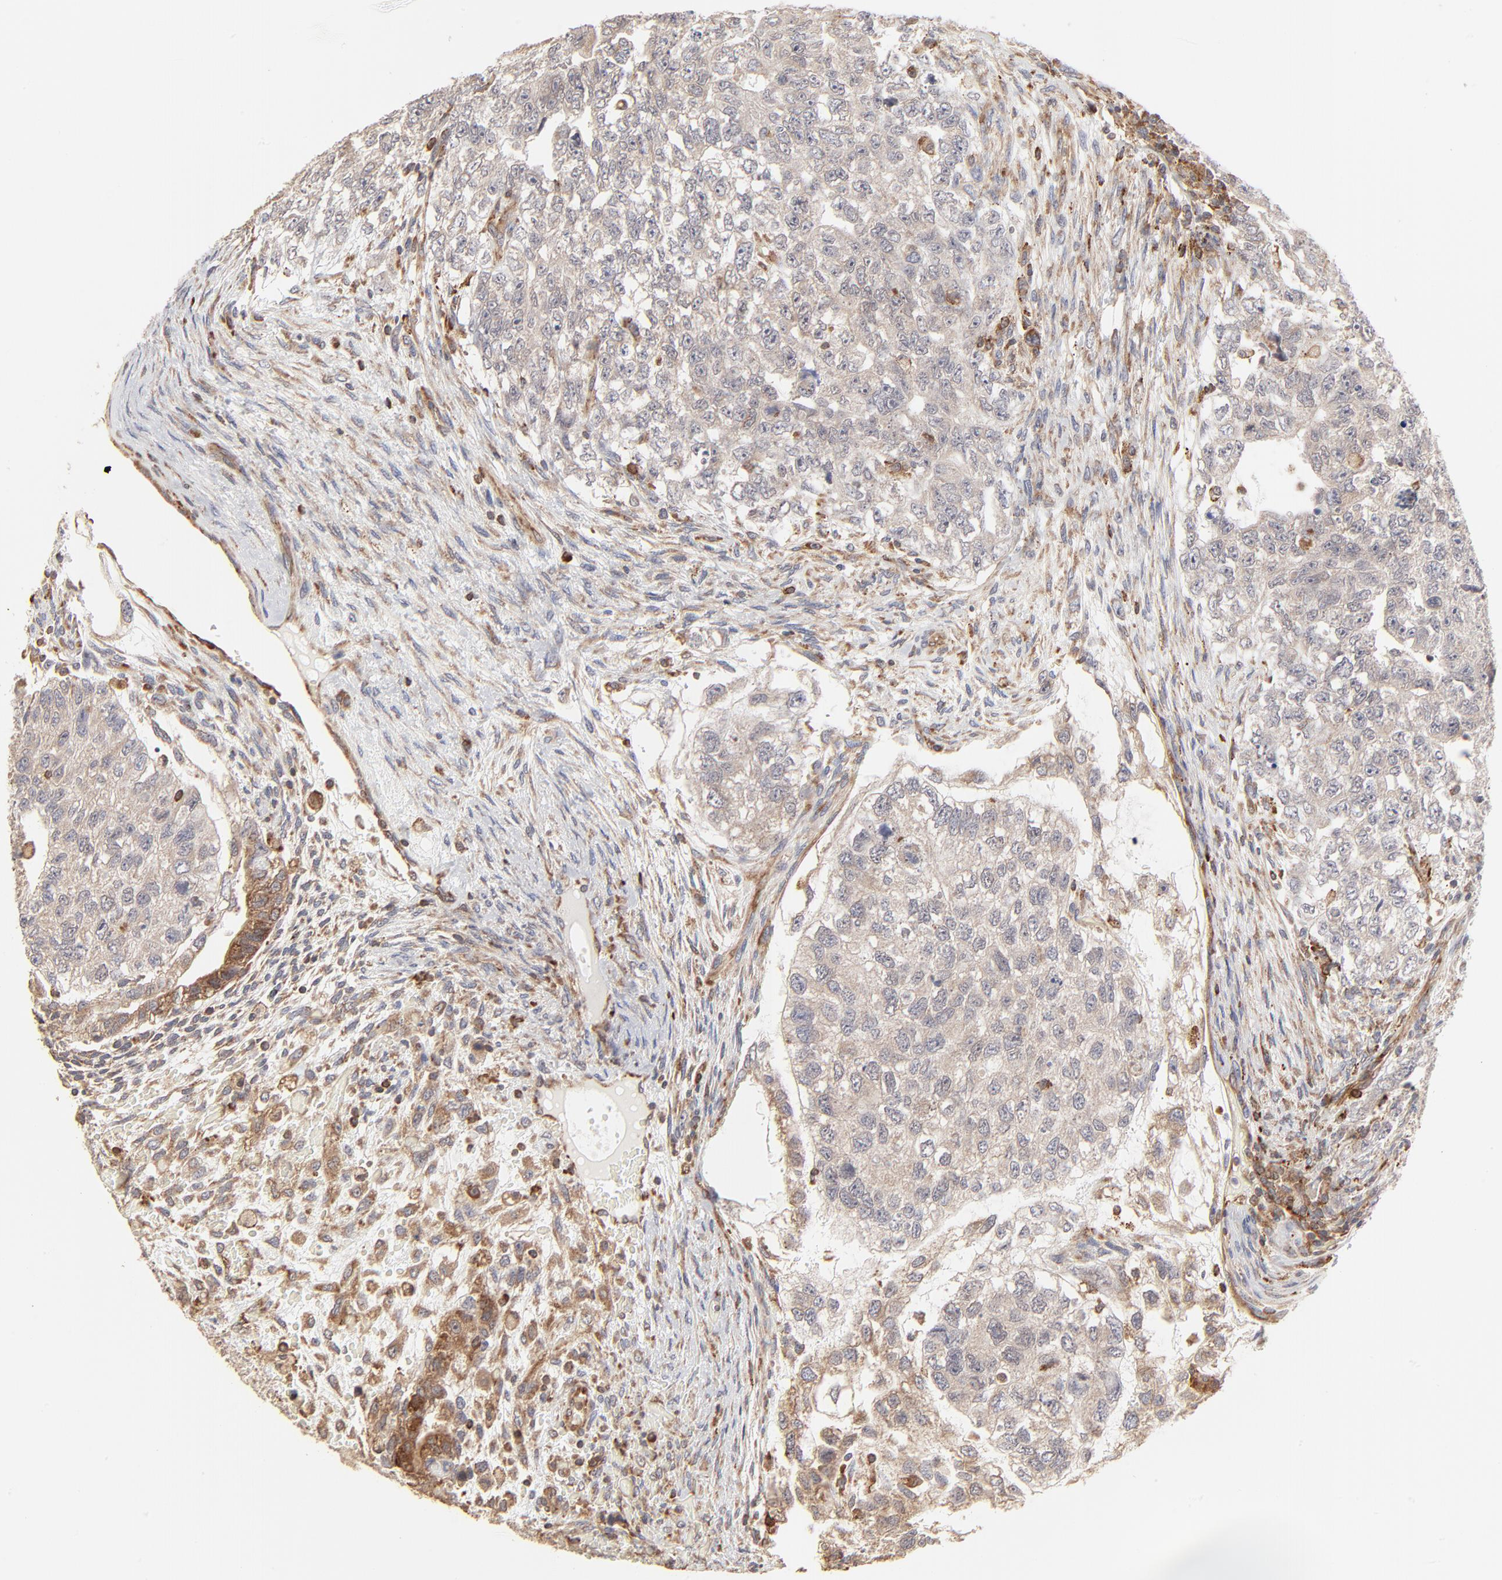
{"staining": {"intensity": "weak", "quantity": "25%-75%", "location": "cytoplasmic/membranous"}, "tissue": "testis cancer", "cell_type": "Tumor cells", "image_type": "cancer", "snomed": [{"axis": "morphology", "description": "Carcinoma, Embryonal, NOS"}, {"axis": "topography", "description": "Testis"}], "caption": "Testis cancer was stained to show a protein in brown. There is low levels of weak cytoplasmic/membranous staining in about 25%-75% of tumor cells.", "gene": "RNF213", "patient": {"sex": "male", "age": 36}}